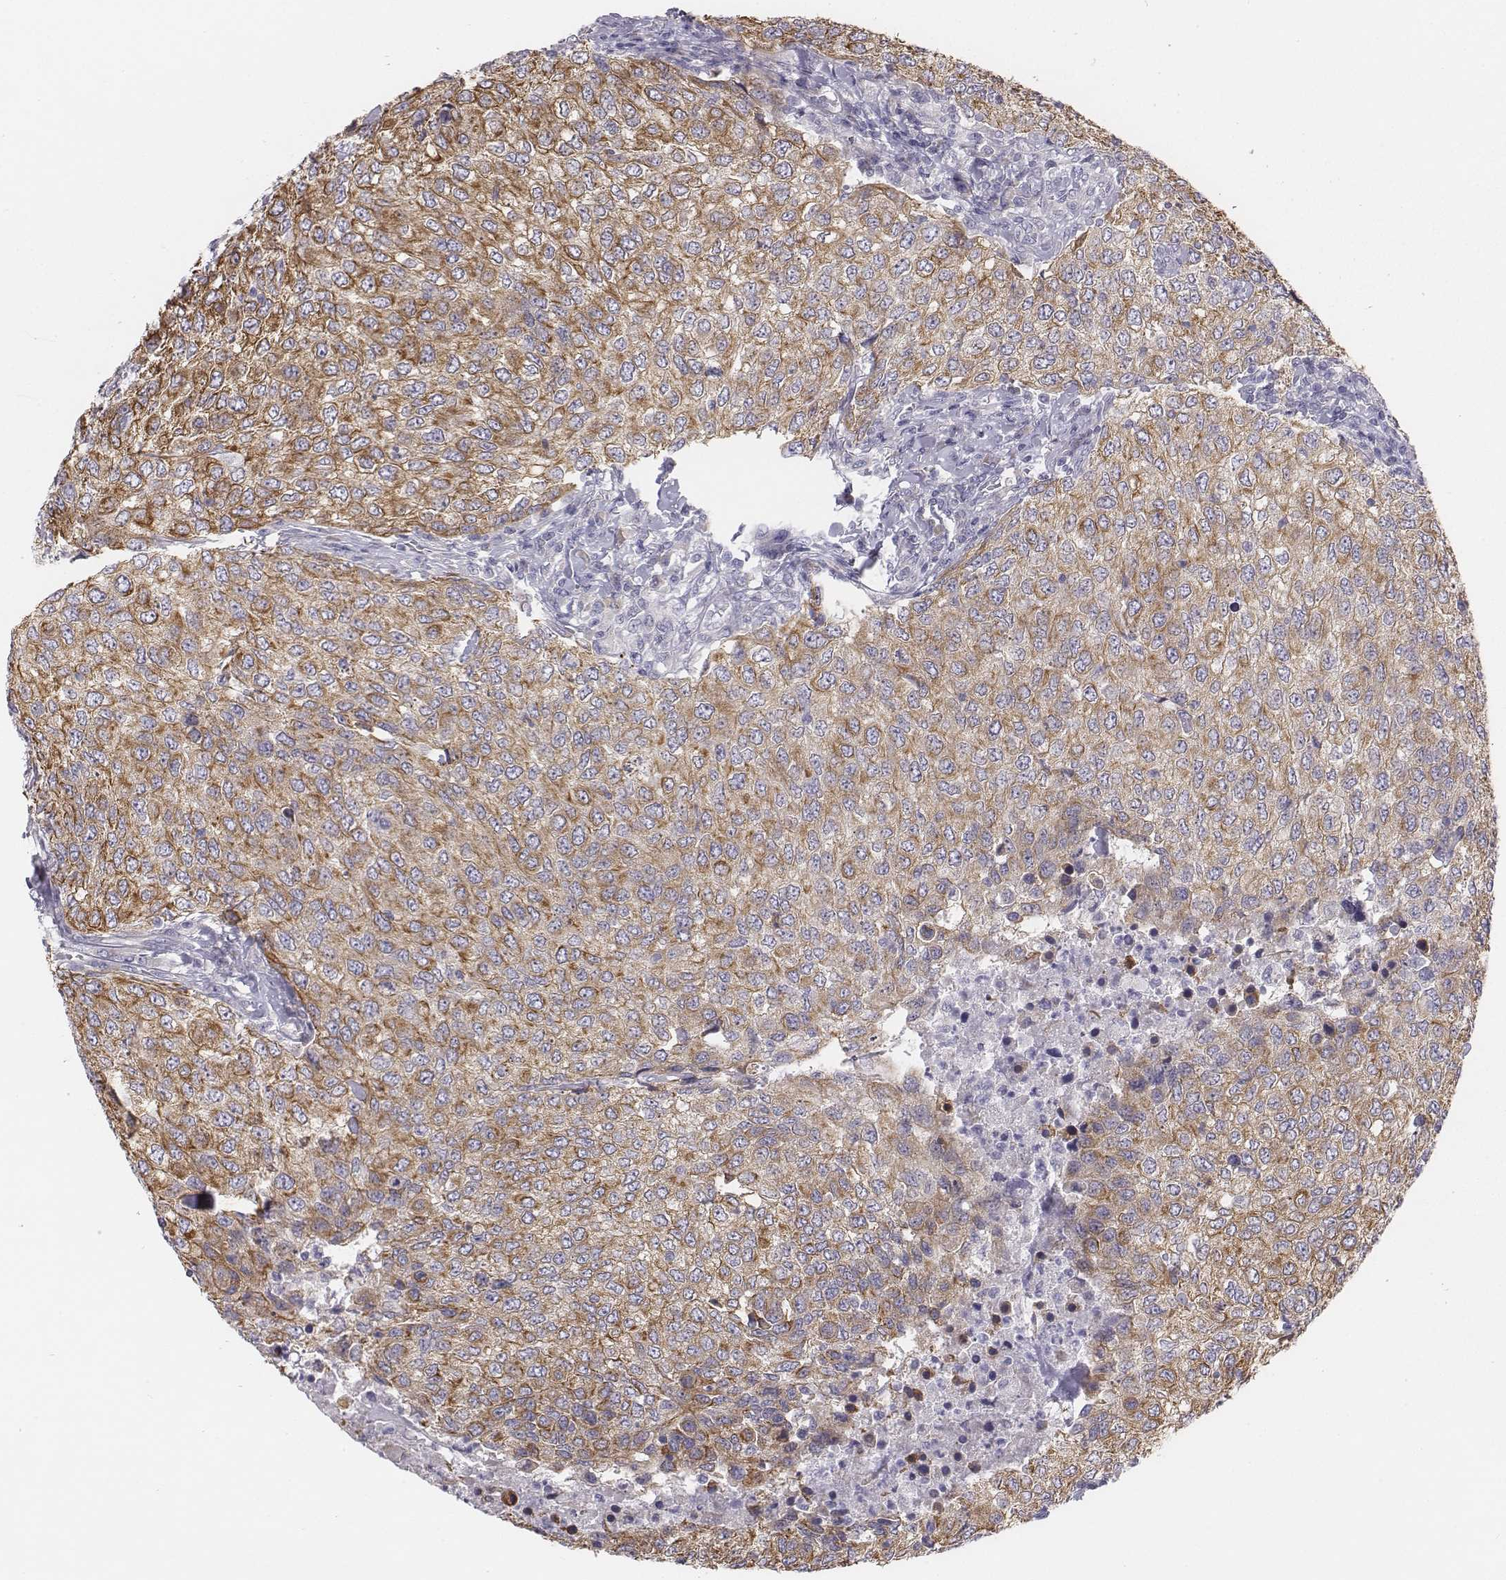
{"staining": {"intensity": "moderate", "quantity": "25%-75%", "location": "cytoplasmic/membranous"}, "tissue": "urothelial cancer", "cell_type": "Tumor cells", "image_type": "cancer", "snomed": [{"axis": "morphology", "description": "Urothelial carcinoma, High grade"}, {"axis": "topography", "description": "Urinary bladder"}], "caption": "Human urothelial cancer stained for a protein (brown) displays moderate cytoplasmic/membranous positive staining in about 25%-75% of tumor cells.", "gene": "CHST14", "patient": {"sex": "female", "age": 78}}